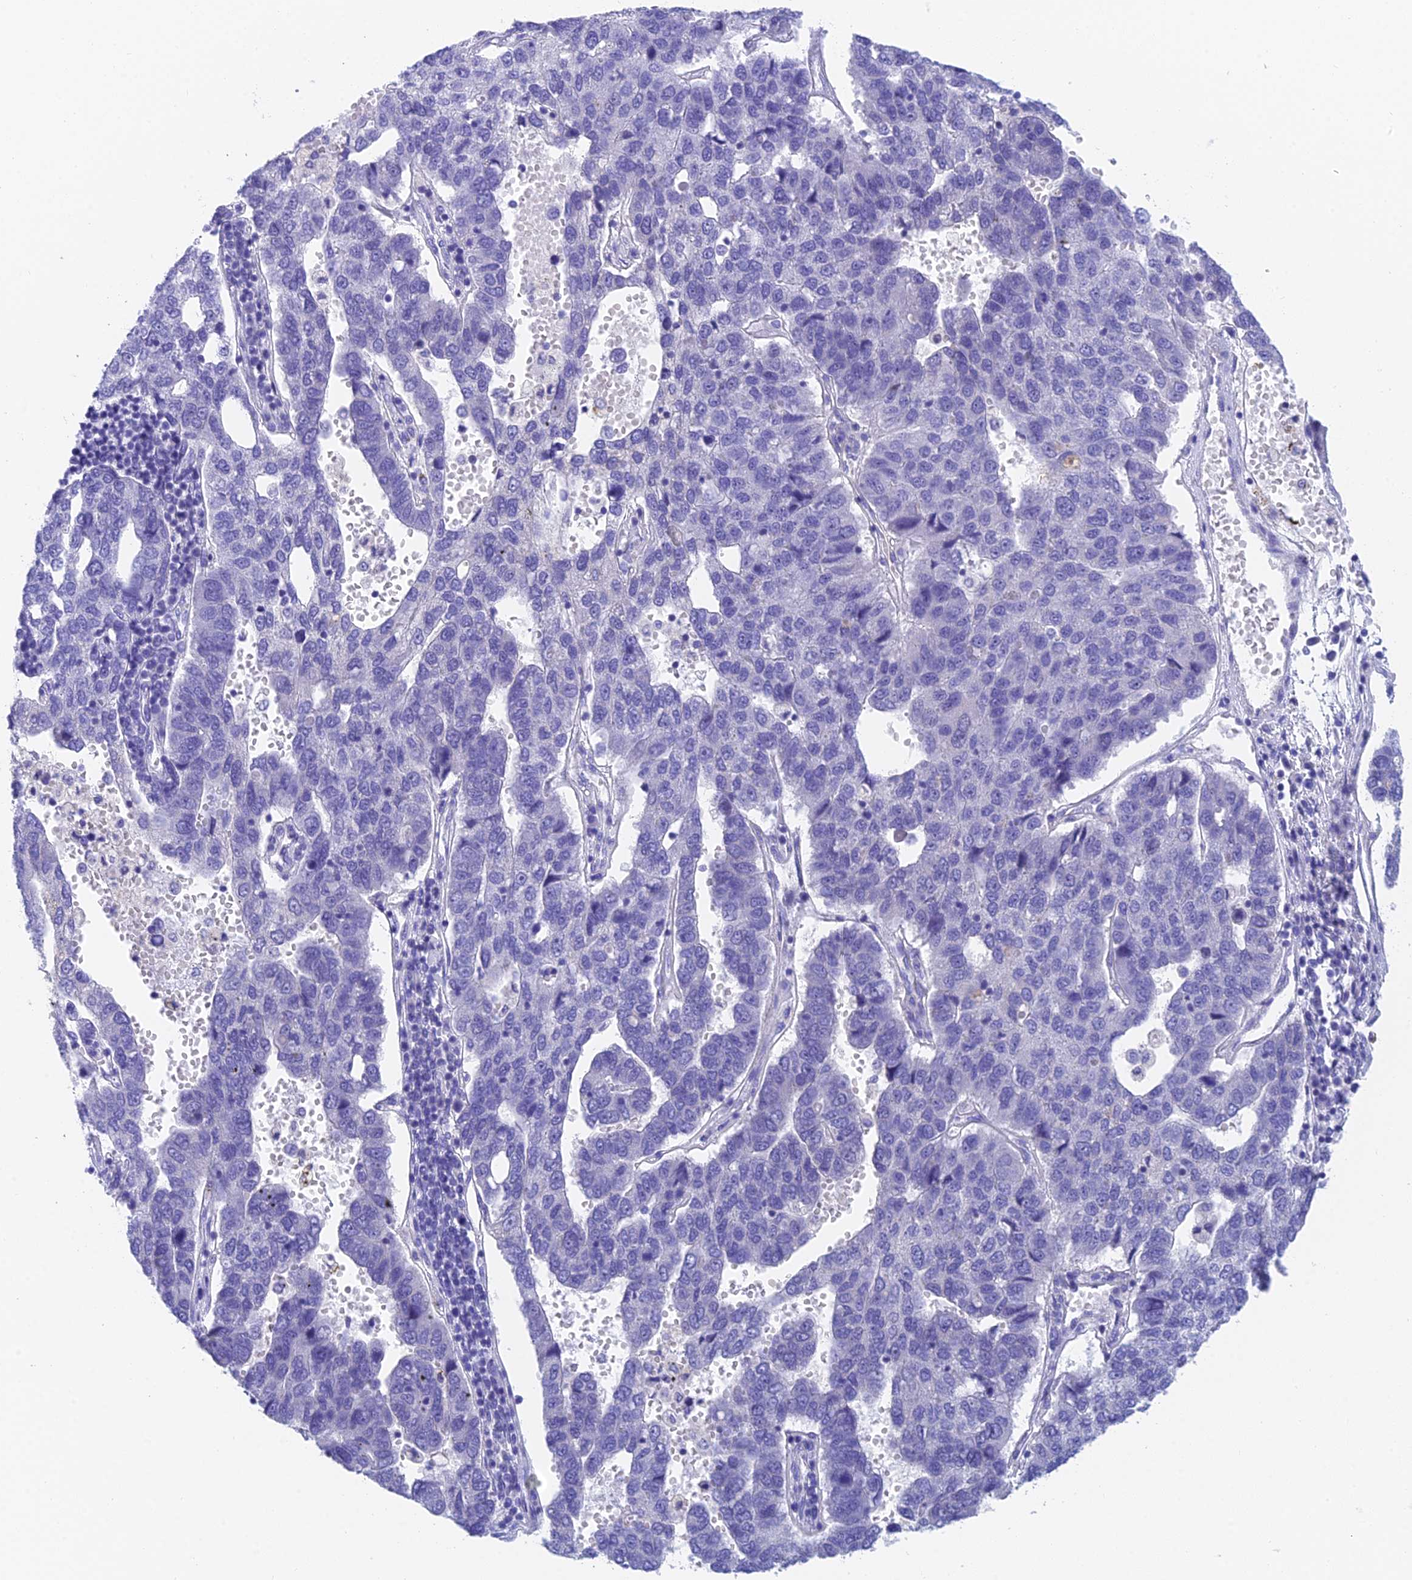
{"staining": {"intensity": "negative", "quantity": "none", "location": "none"}, "tissue": "pancreatic cancer", "cell_type": "Tumor cells", "image_type": "cancer", "snomed": [{"axis": "morphology", "description": "Adenocarcinoma, NOS"}, {"axis": "topography", "description": "Pancreas"}], "caption": "DAB (3,3'-diaminobenzidine) immunohistochemical staining of human pancreatic cancer (adenocarcinoma) demonstrates no significant positivity in tumor cells.", "gene": "ADAMTS13", "patient": {"sex": "female", "age": 61}}